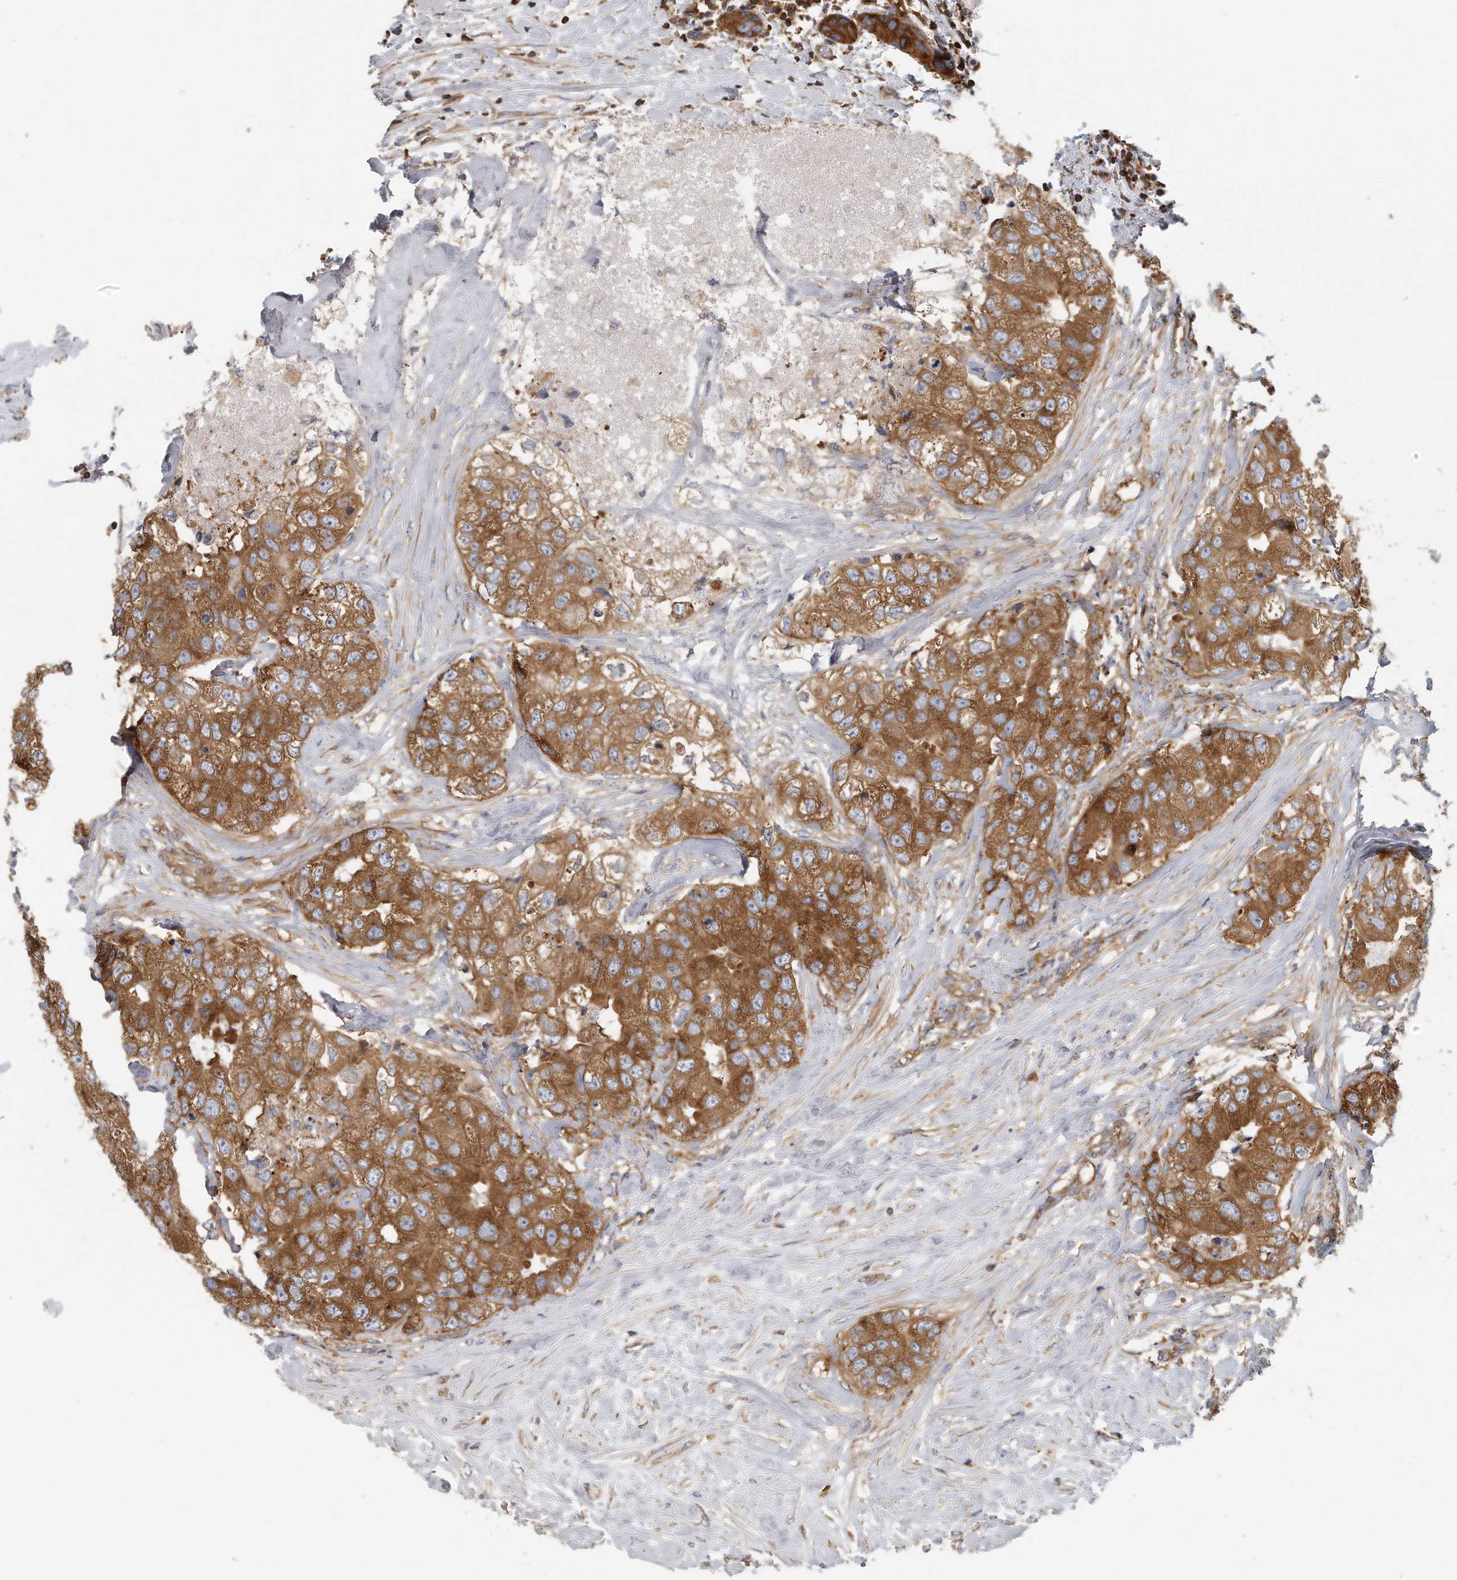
{"staining": {"intensity": "strong", "quantity": ">75%", "location": "cytoplasmic/membranous"}, "tissue": "breast cancer", "cell_type": "Tumor cells", "image_type": "cancer", "snomed": [{"axis": "morphology", "description": "Duct carcinoma"}, {"axis": "topography", "description": "Breast"}], "caption": "A high-resolution histopathology image shows immunohistochemistry staining of breast invasive ductal carcinoma, which shows strong cytoplasmic/membranous expression in about >75% of tumor cells.", "gene": "EIF3I", "patient": {"sex": "female", "age": 62}}